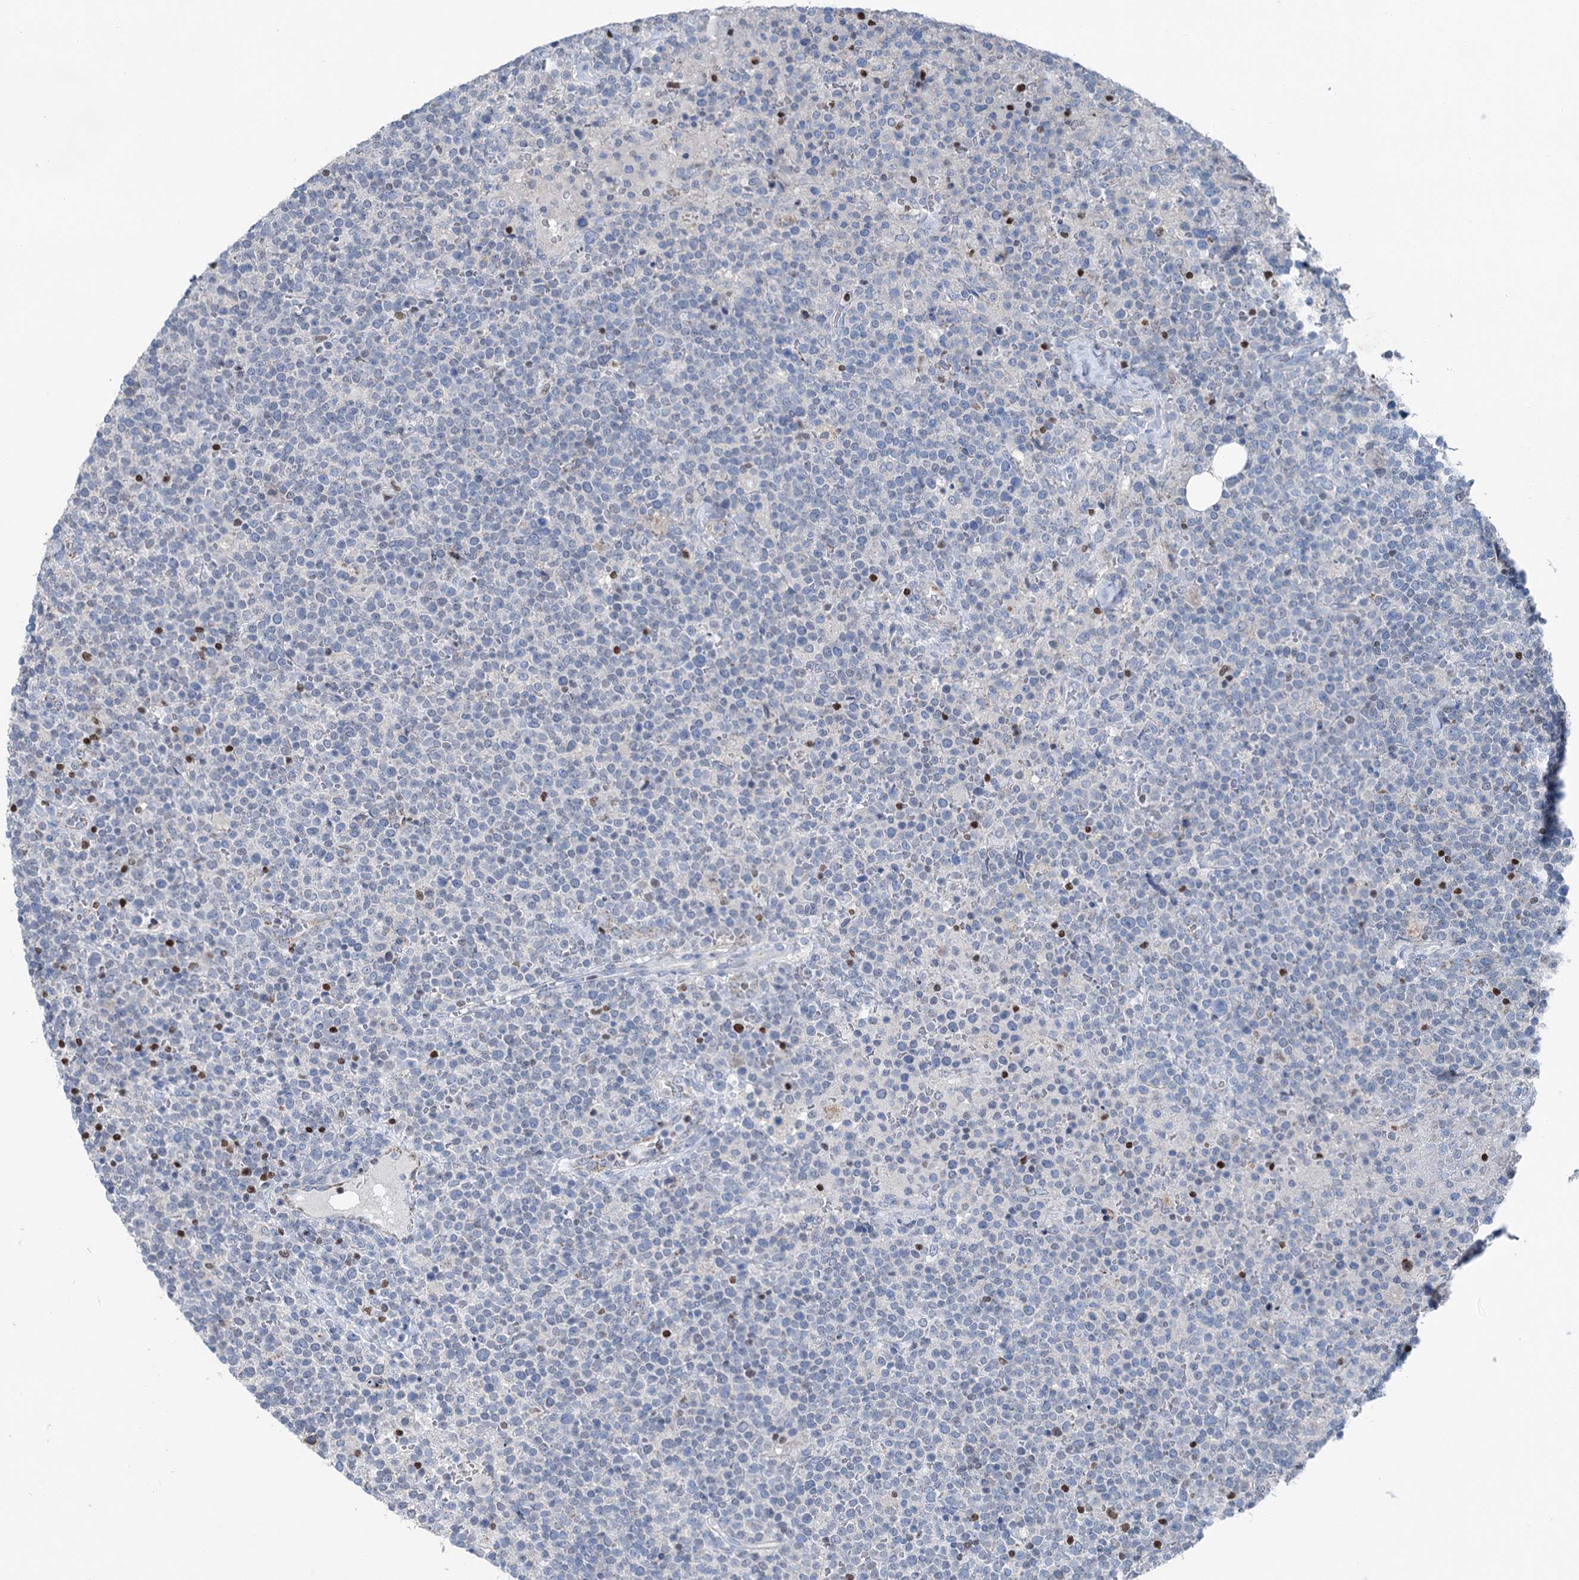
{"staining": {"intensity": "negative", "quantity": "none", "location": "none"}, "tissue": "lymphoma", "cell_type": "Tumor cells", "image_type": "cancer", "snomed": [{"axis": "morphology", "description": "Malignant lymphoma, non-Hodgkin's type, High grade"}, {"axis": "topography", "description": "Lymph node"}], "caption": "Immunohistochemical staining of lymphoma displays no significant staining in tumor cells.", "gene": "ELP4", "patient": {"sex": "male", "age": 61}}